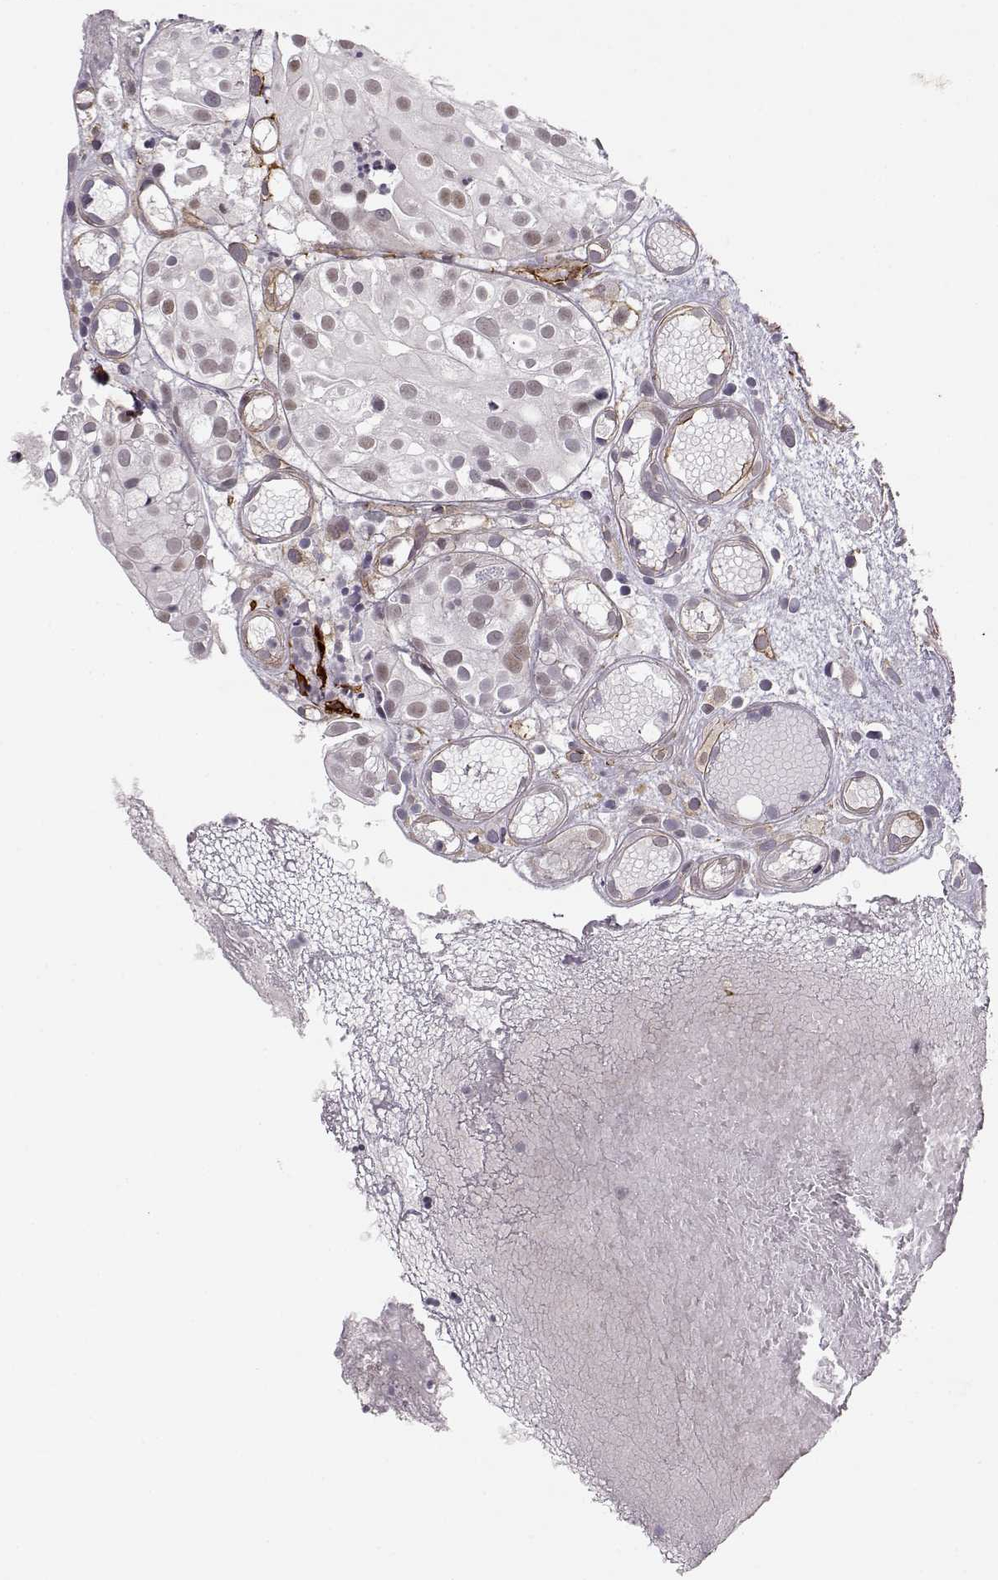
{"staining": {"intensity": "moderate", "quantity": "<25%", "location": "nuclear"}, "tissue": "prostate cancer", "cell_type": "Tumor cells", "image_type": "cancer", "snomed": [{"axis": "morphology", "description": "Adenocarcinoma, High grade"}, {"axis": "topography", "description": "Prostate"}], "caption": "Prostate adenocarcinoma (high-grade) stained for a protein displays moderate nuclear positivity in tumor cells.", "gene": "CIR1", "patient": {"sex": "male", "age": 79}}